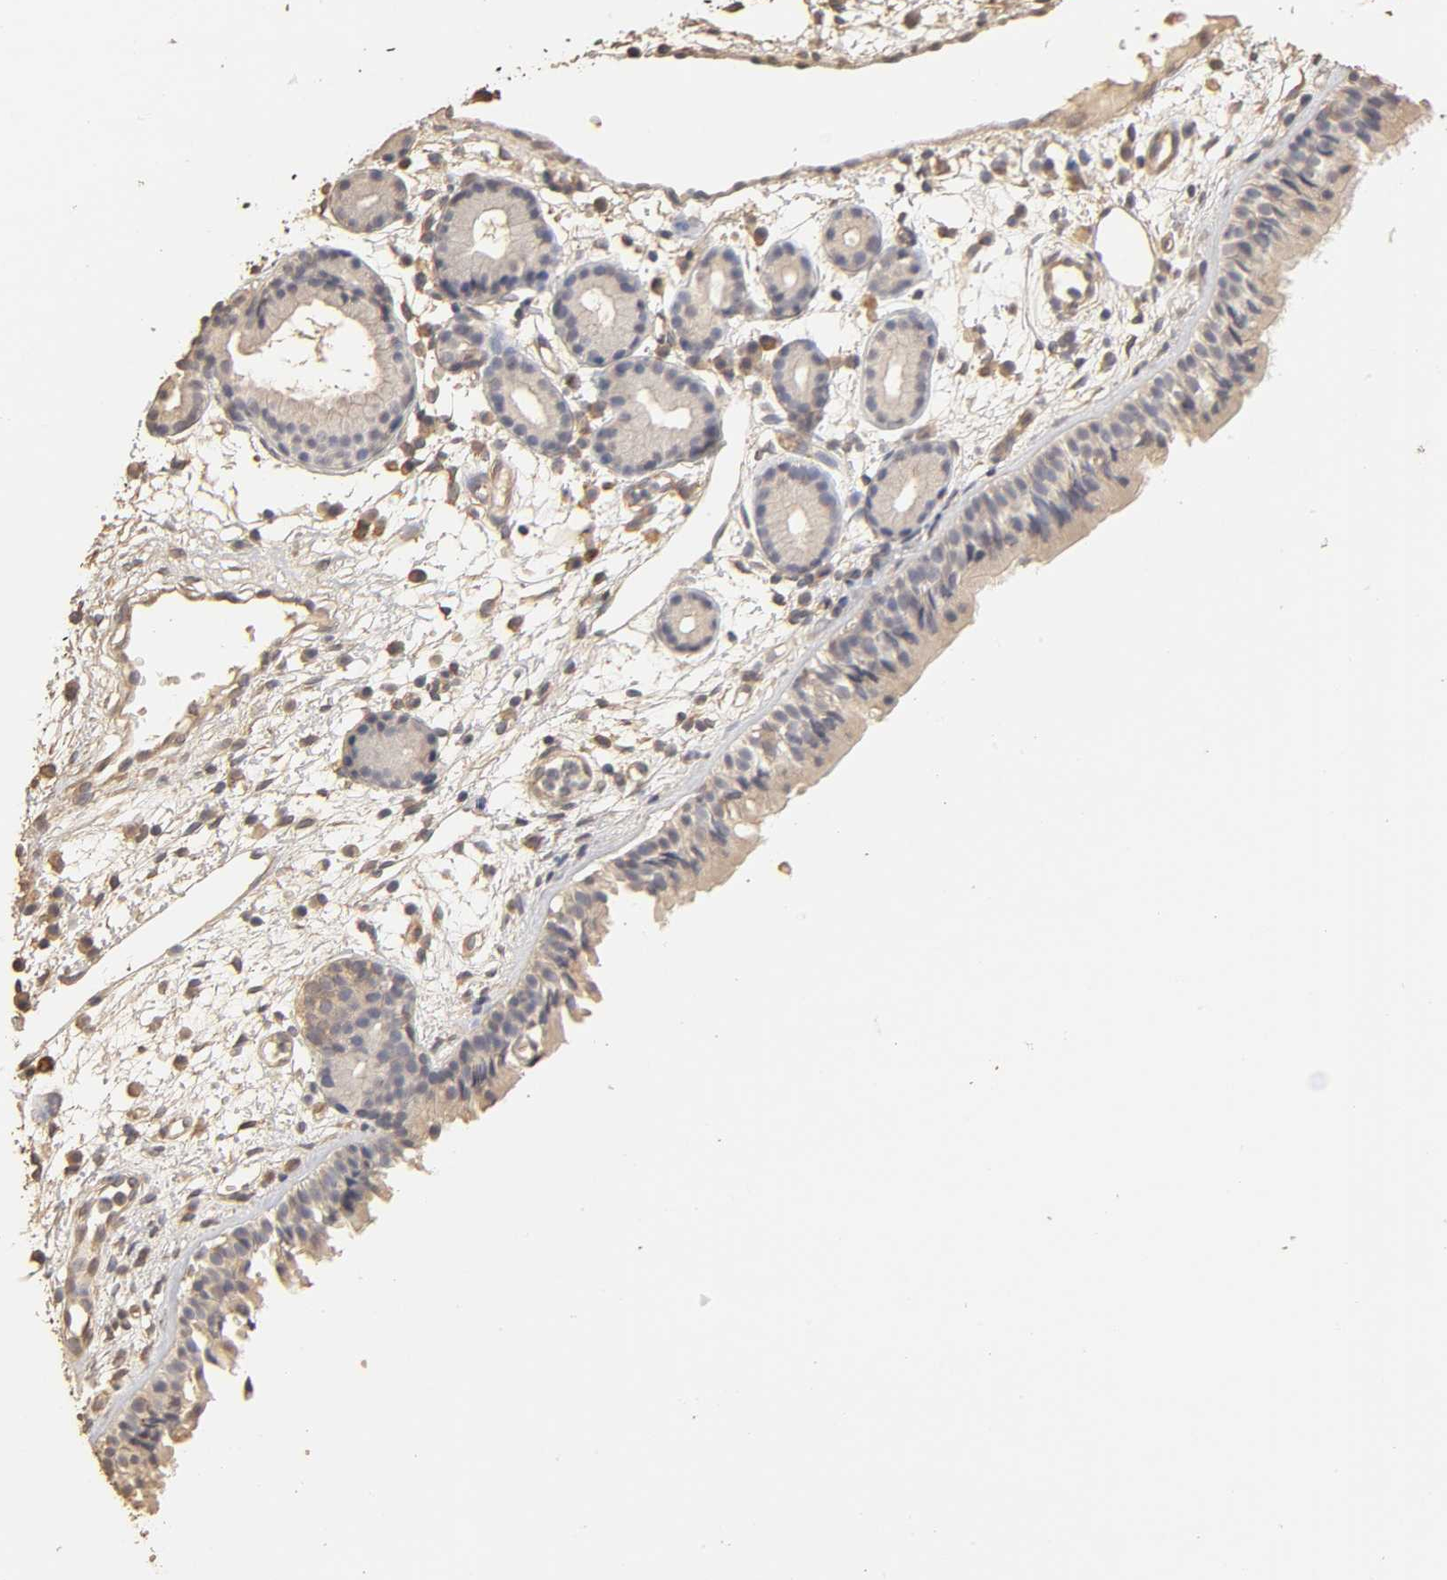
{"staining": {"intensity": "weak", "quantity": ">75%", "location": "cytoplasmic/membranous"}, "tissue": "nasopharynx", "cell_type": "Respiratory epithelial cells", "image_type": "normal", "snomed": [{"axis": "morphology", "description": "Normal tissue, NOS"}, {"axis": "morphology", "description": "Inflammation, NOS"}, {"axis": "topography", "description": "Nasopharynx"}], "caption": "A brown stain shows weak cytoplasmic/membranous positivity of a protein in respiratory epithelial cells of unremarkable nasopharynx. (DAB IHC with brightfield microscopy, high magnification).", "gene": "VSIG4", "patient": {"sex": "female", "age": 55}}